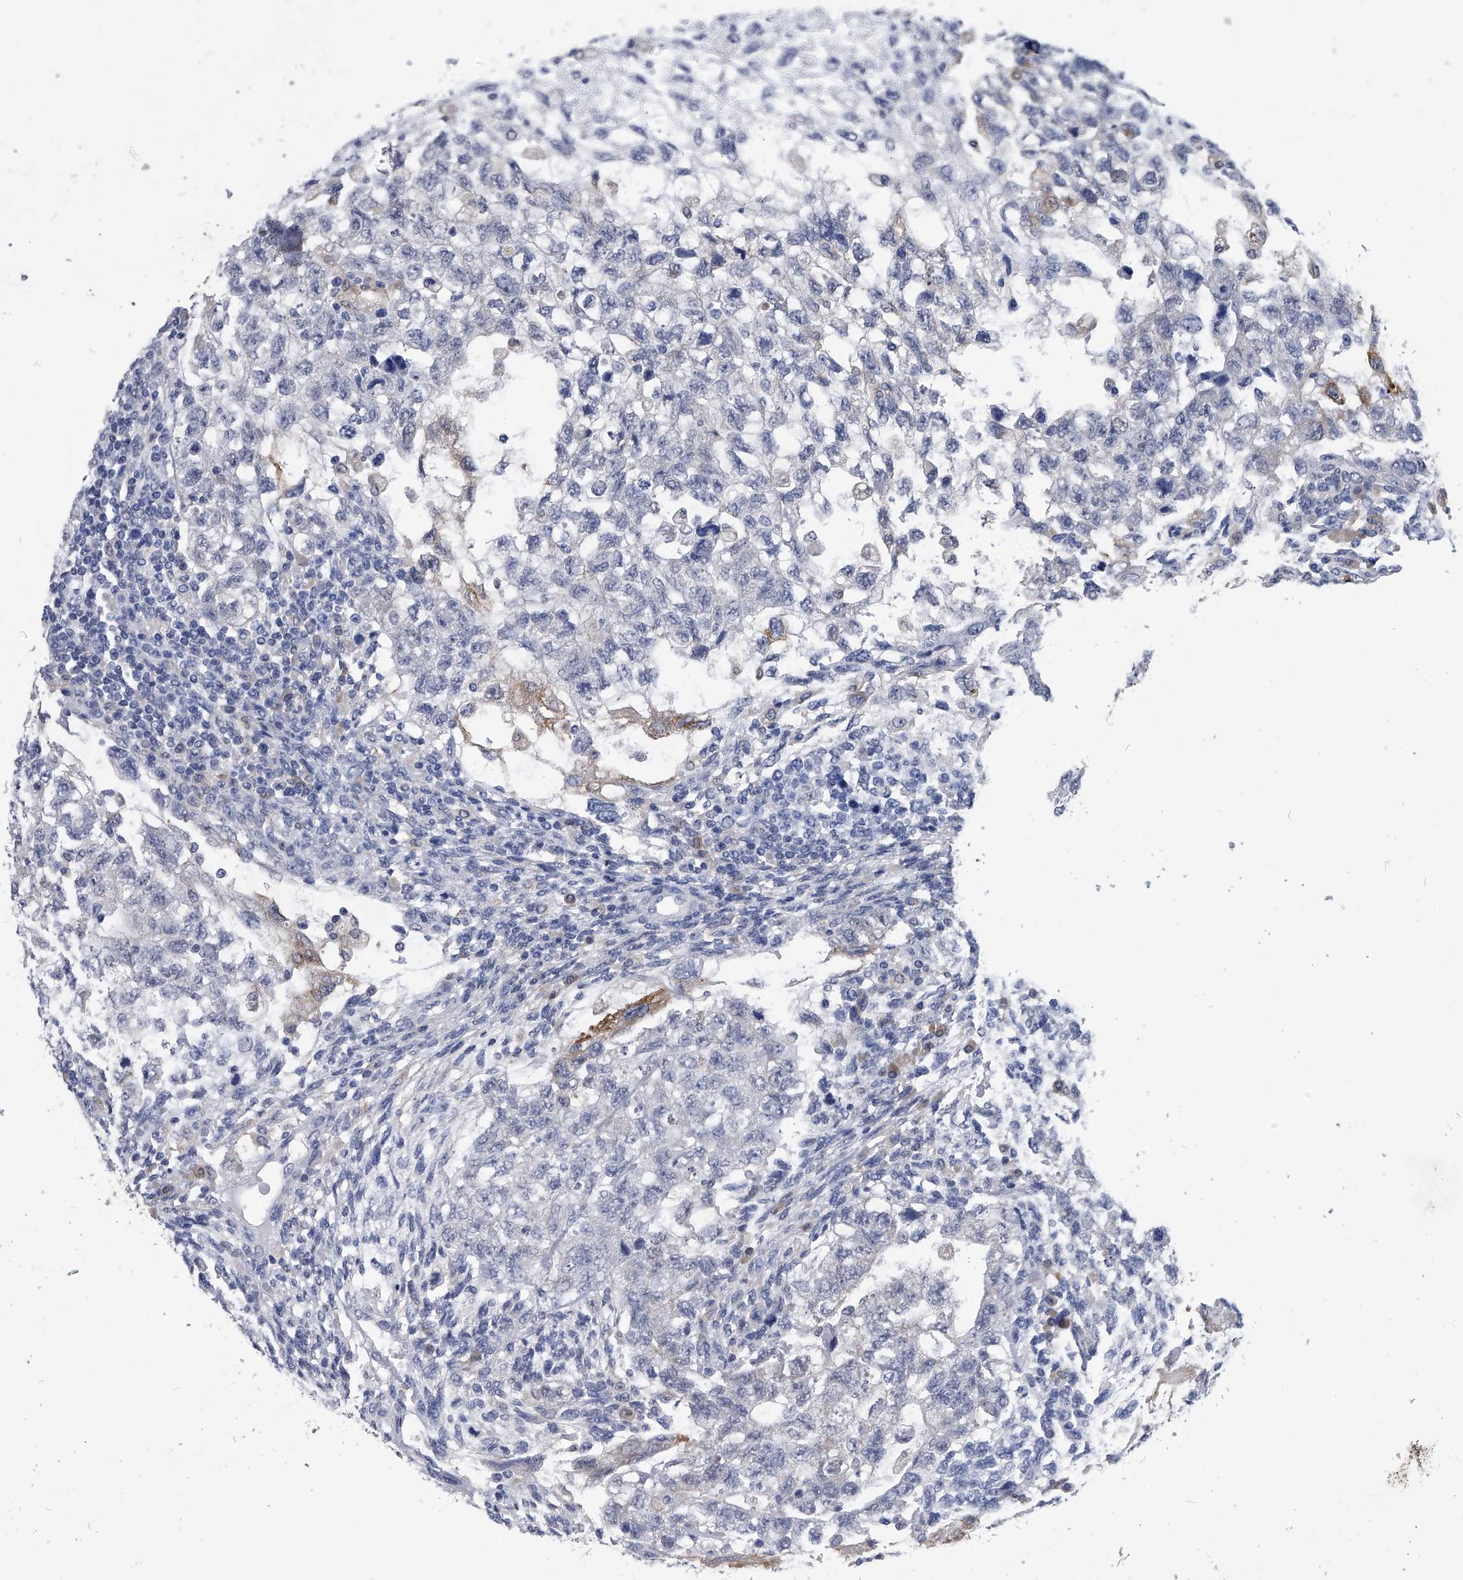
{"staining": {"intensity": "negative", "quantity": "none", "location": "none"}, "tissue": "testis cancer", "cell_type": "Tumor cells", "image_type": "cancer", "snomed": [{"axis": "morphology", "description": "Normal tissue, NOS"}, {"axis": "morphology", "description": "Carcinoma, Embryonal, NOS"}, {"axis": "topography", "description": "Testis"}], "caption": "Tumor cells are negative for protein expression in human testis cancer (embryonal carcinoma). The staining was performed using DAB (3,3'-diaminobenzidine) to visualize the protein expression in brown, while the nuclei were stained in blue with hematoxylin (Magnification: 20x).", "gene": "PDXK", "patient": {"sex": "male", "age": 36}}